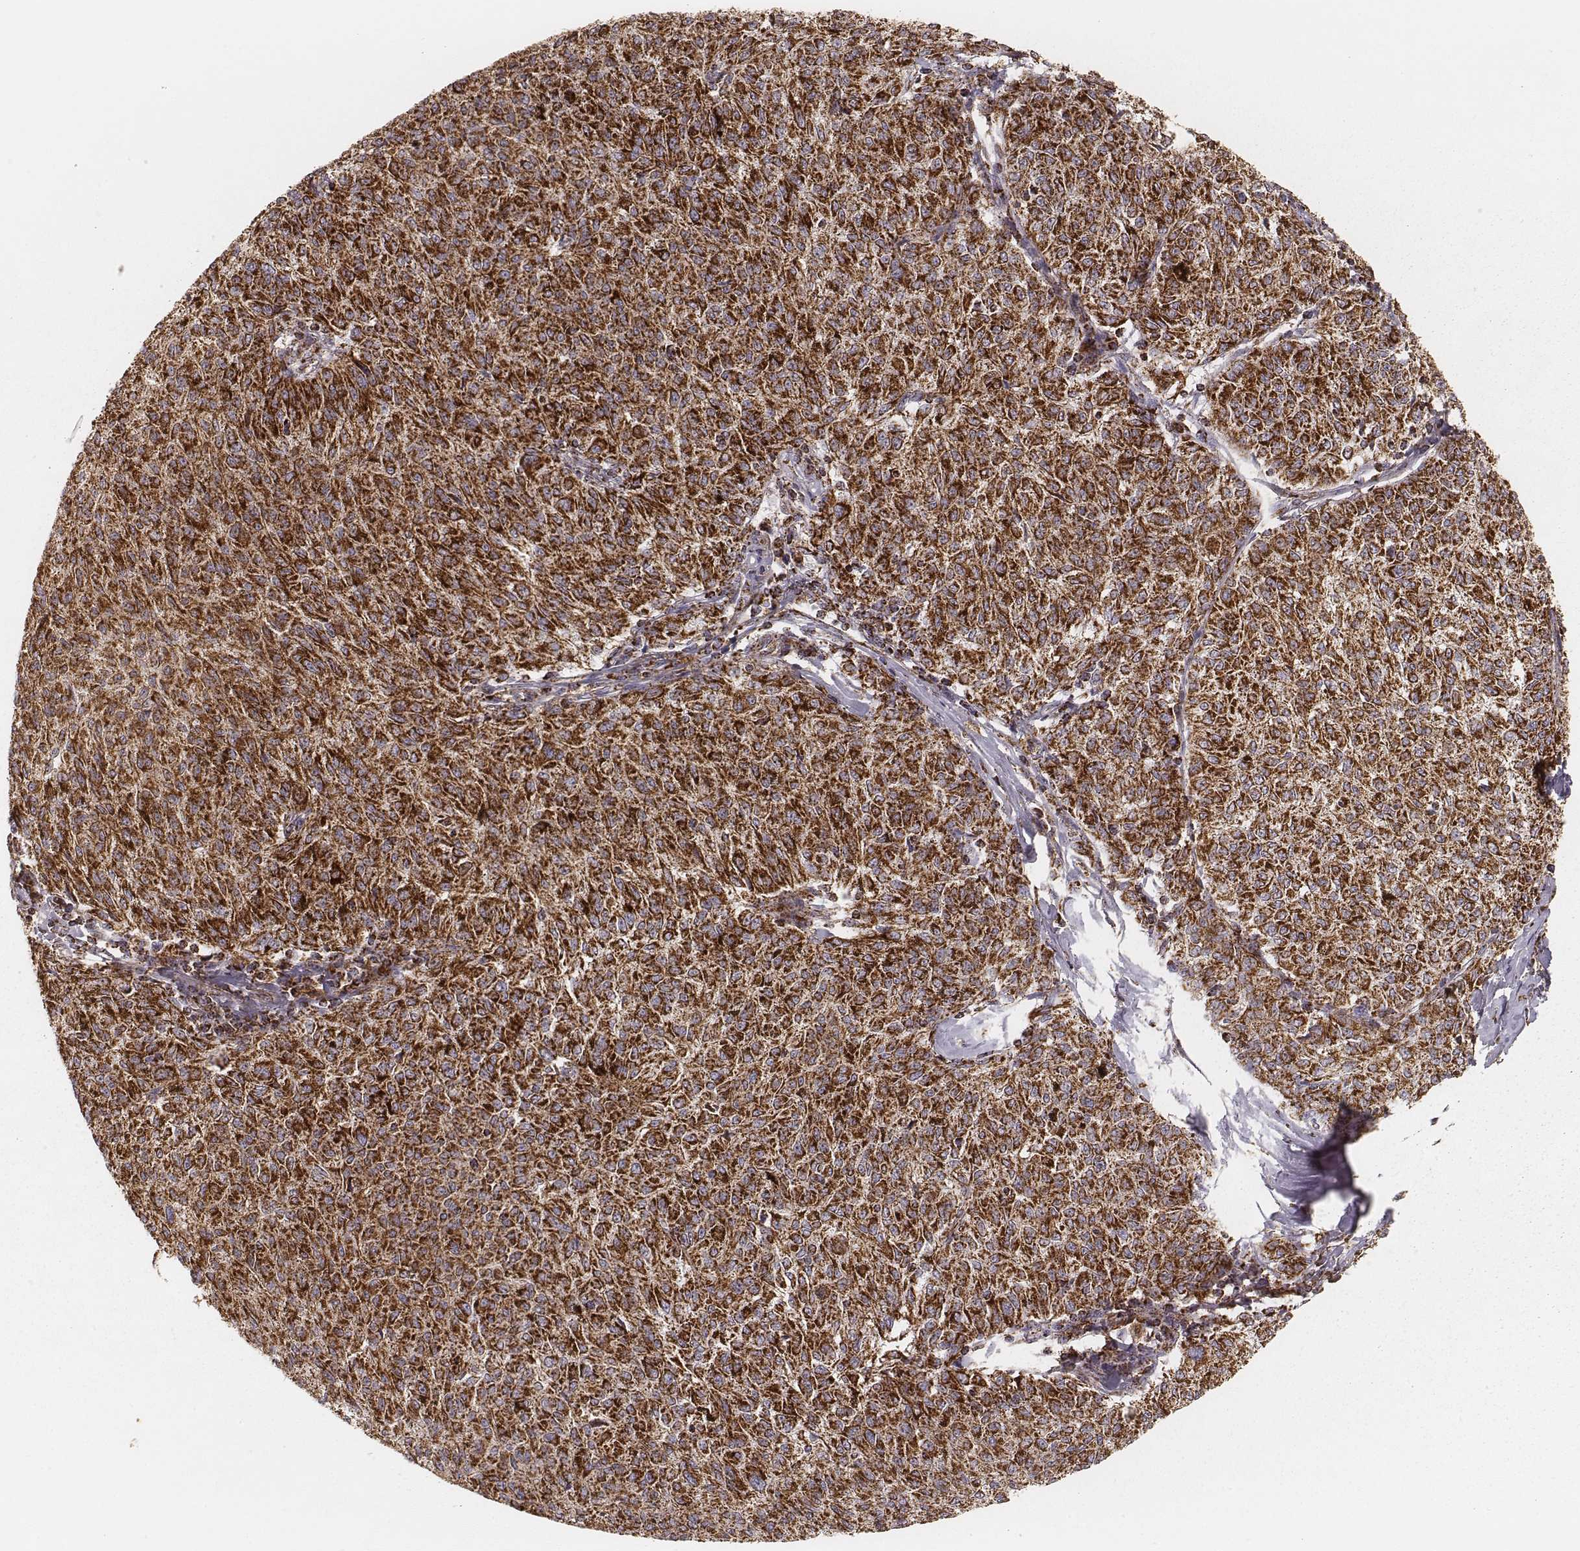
{"staining": {"intensity": "strong", "quantity": ">75%", "location": "cytoplasmic/membranous"}, "tissue": "melanoma", "cell_type": "Tumor cells", "image_type": "cancer", "snomed": [{"axis": "morphology", "description": "Malignant melanoma, NOS"}, {"axis": "topography", "description": "Skin"}], "caption": "Strong cytoplasmic/membranous protein positivity is appreciated in about >75% of tumor cells in malignant melanoma.", "gene": "CS", "patient": {"sex": "female", "age": 72}}